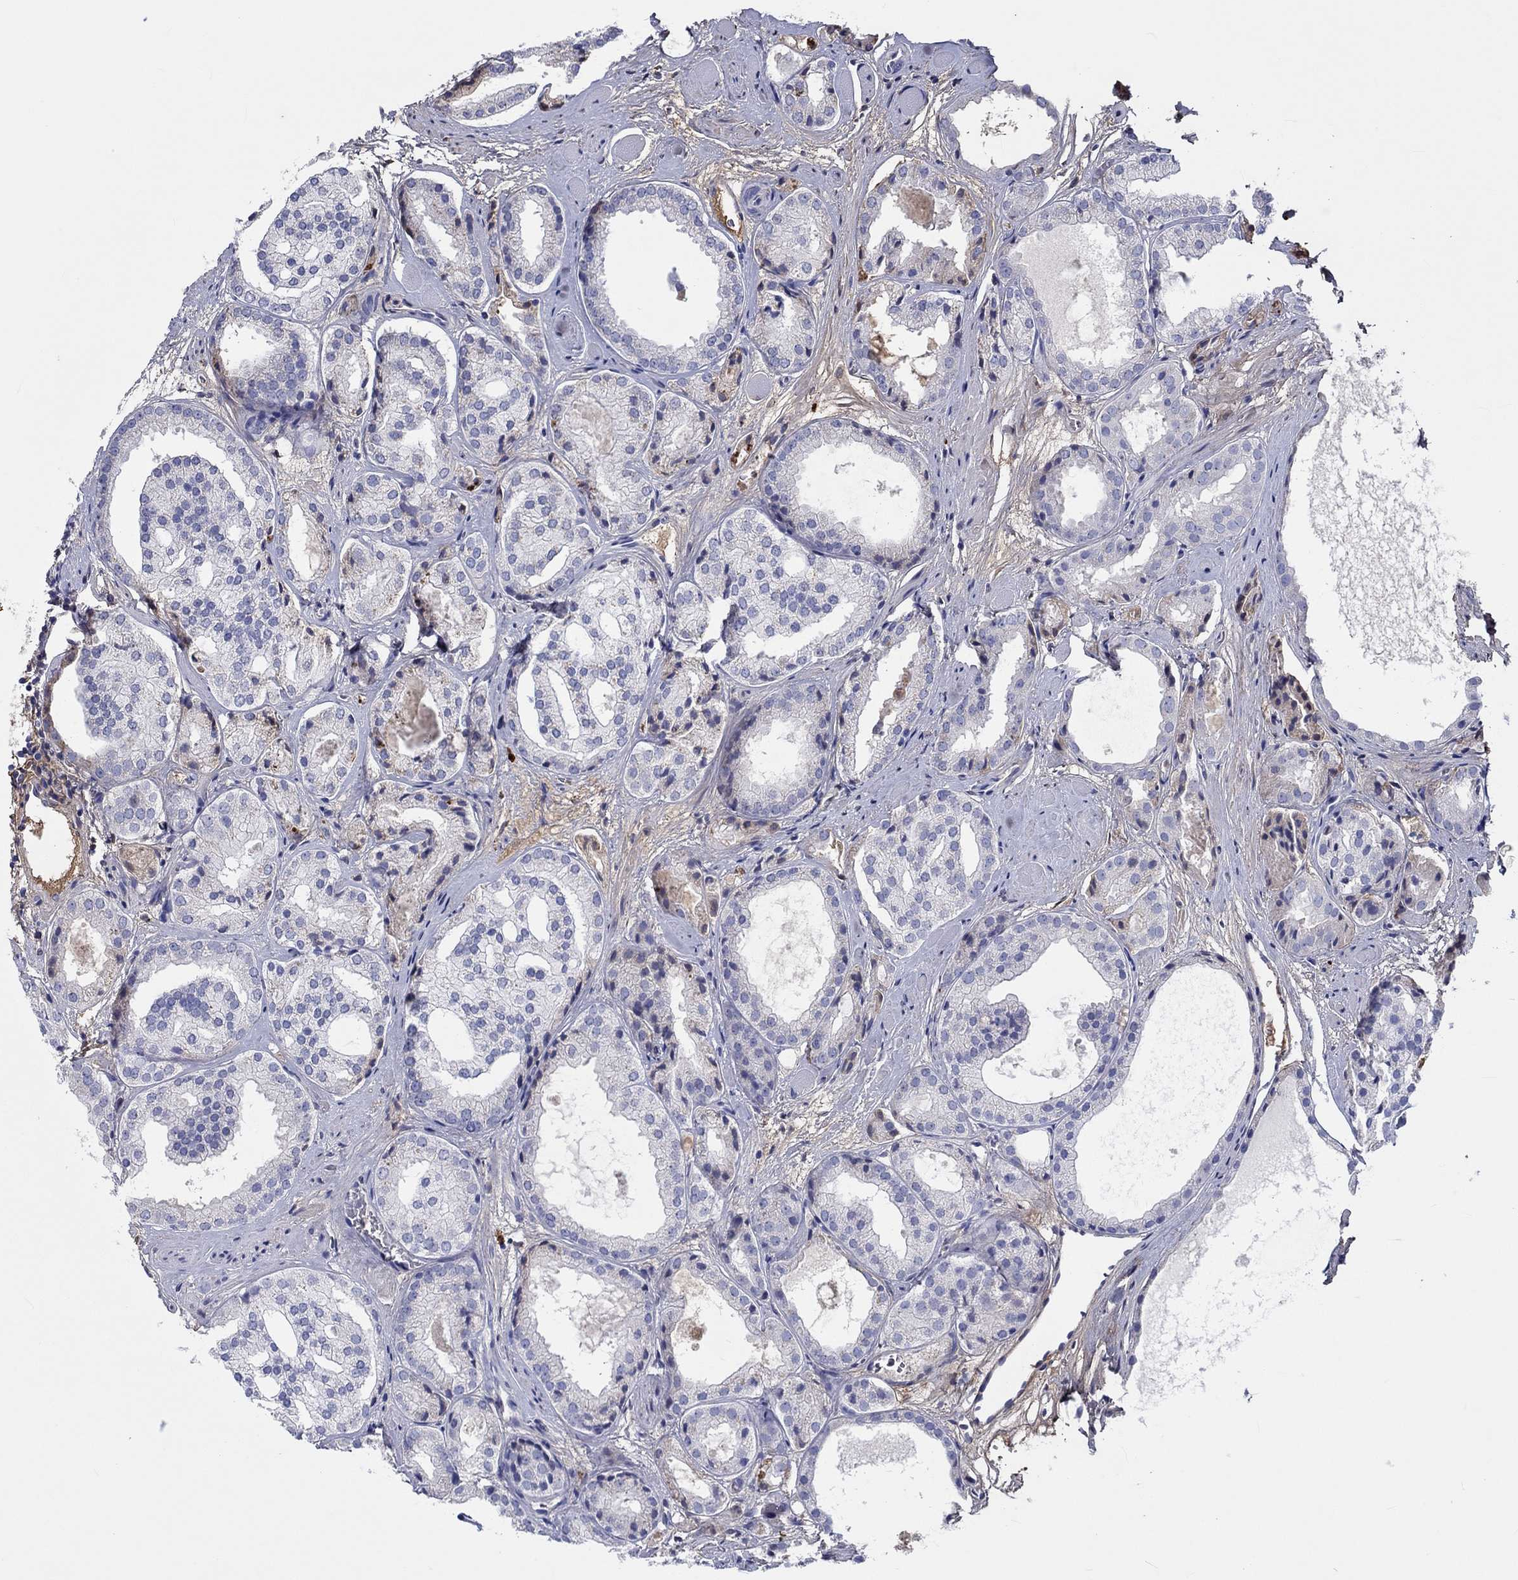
{"staining": {"intensity": "negative", "quantity": "none", "location": "none"}, "tissue": "prostate cancer", "cell_type": "Tumor cells", "image_type": "cancer", "snomed": [{"axis": "morphology", "description": "Adenocarcinoma, Low grade"}, {"axis": "topography", "description": "Prostate"}], "caption": "Protein analysis of prostate cancer demonstrates no significant staining in tumor cells.", "gene": "TGFBI", "patient": {"sex": "male", "age": 69}}